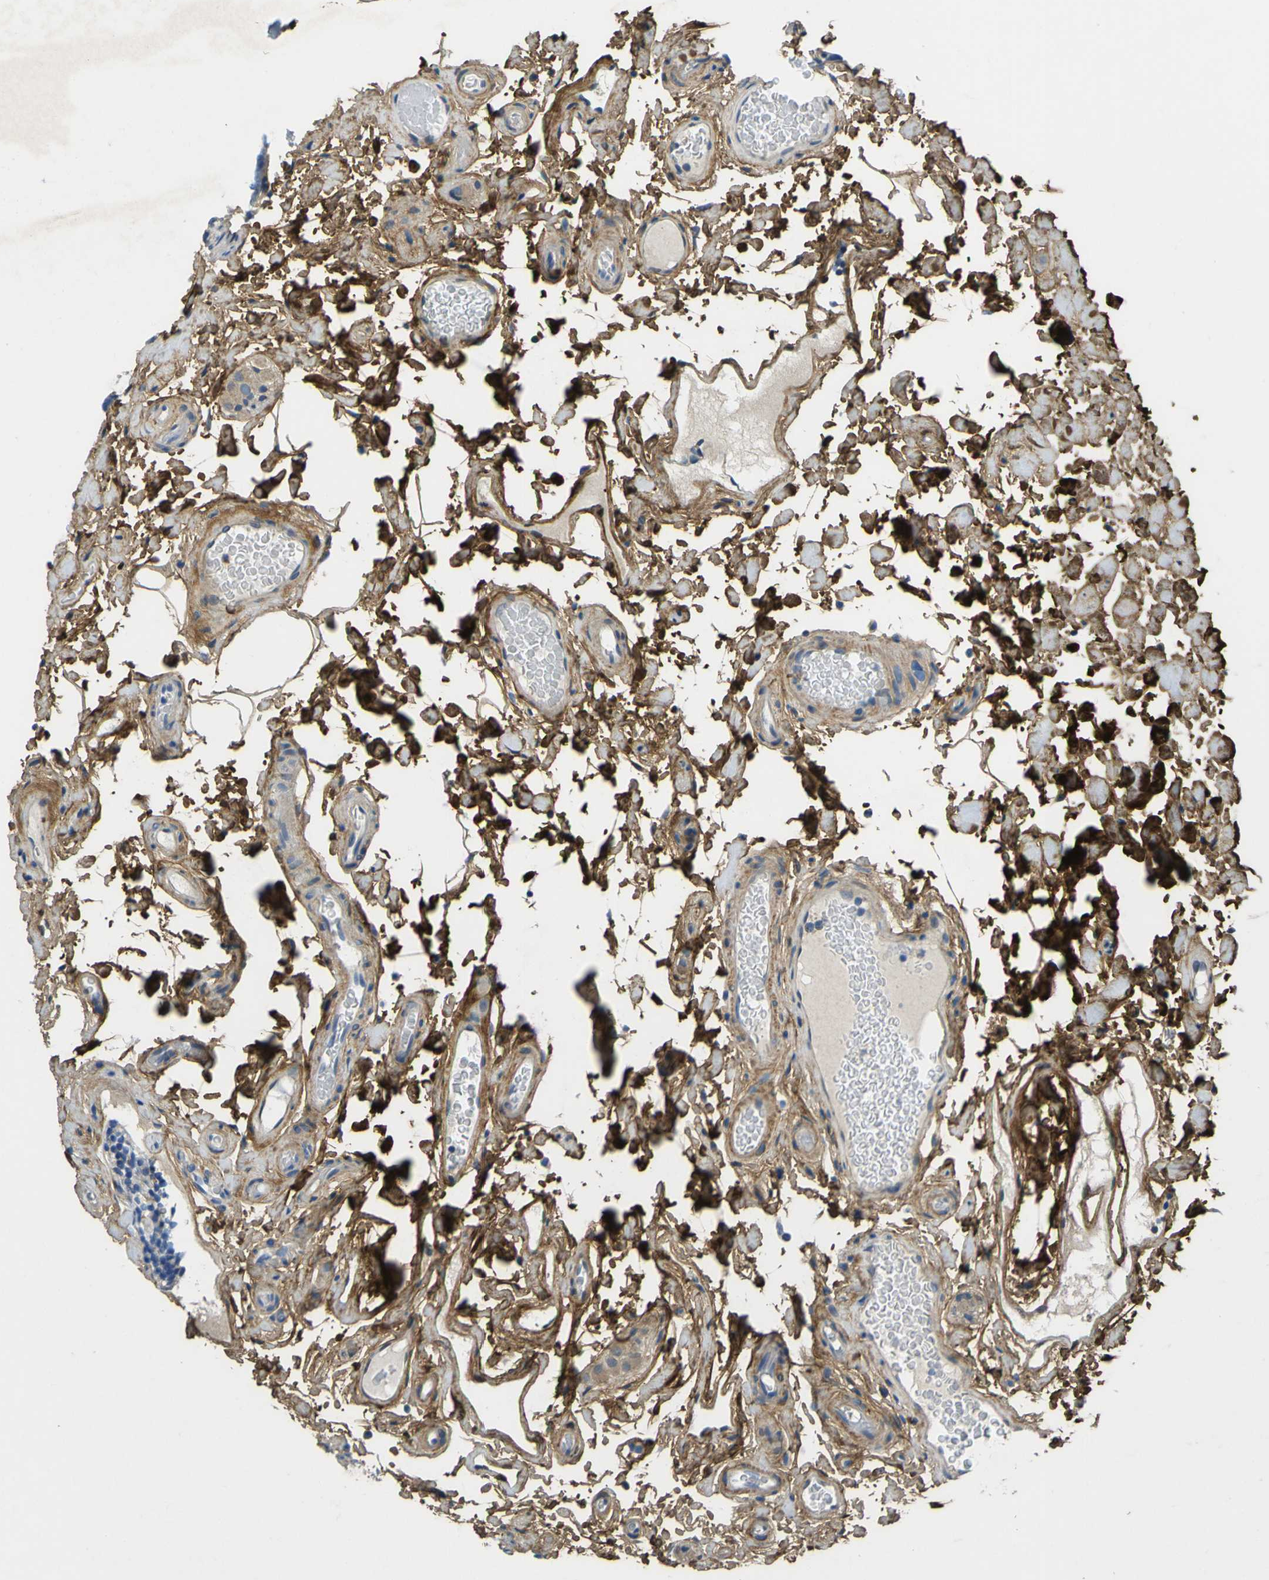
{"staining": {"intensity": "negative", "quantity": "none", "location": "none"}, "tissue": "colon", "cell_type": "Endothelial cells", "image_type": "normal", "snomed": [{"axis": "morphology", "description": "Normal tissue, NOS"}, {"axis": "topography", "description": "Colon"}], "caption": "A high-resolution histopathology image shows IHC staining of normal colon, which displays no significant expression in endothelial cells.", "gene": "OGN", "patient": {"sex": "female", "age": 80}}